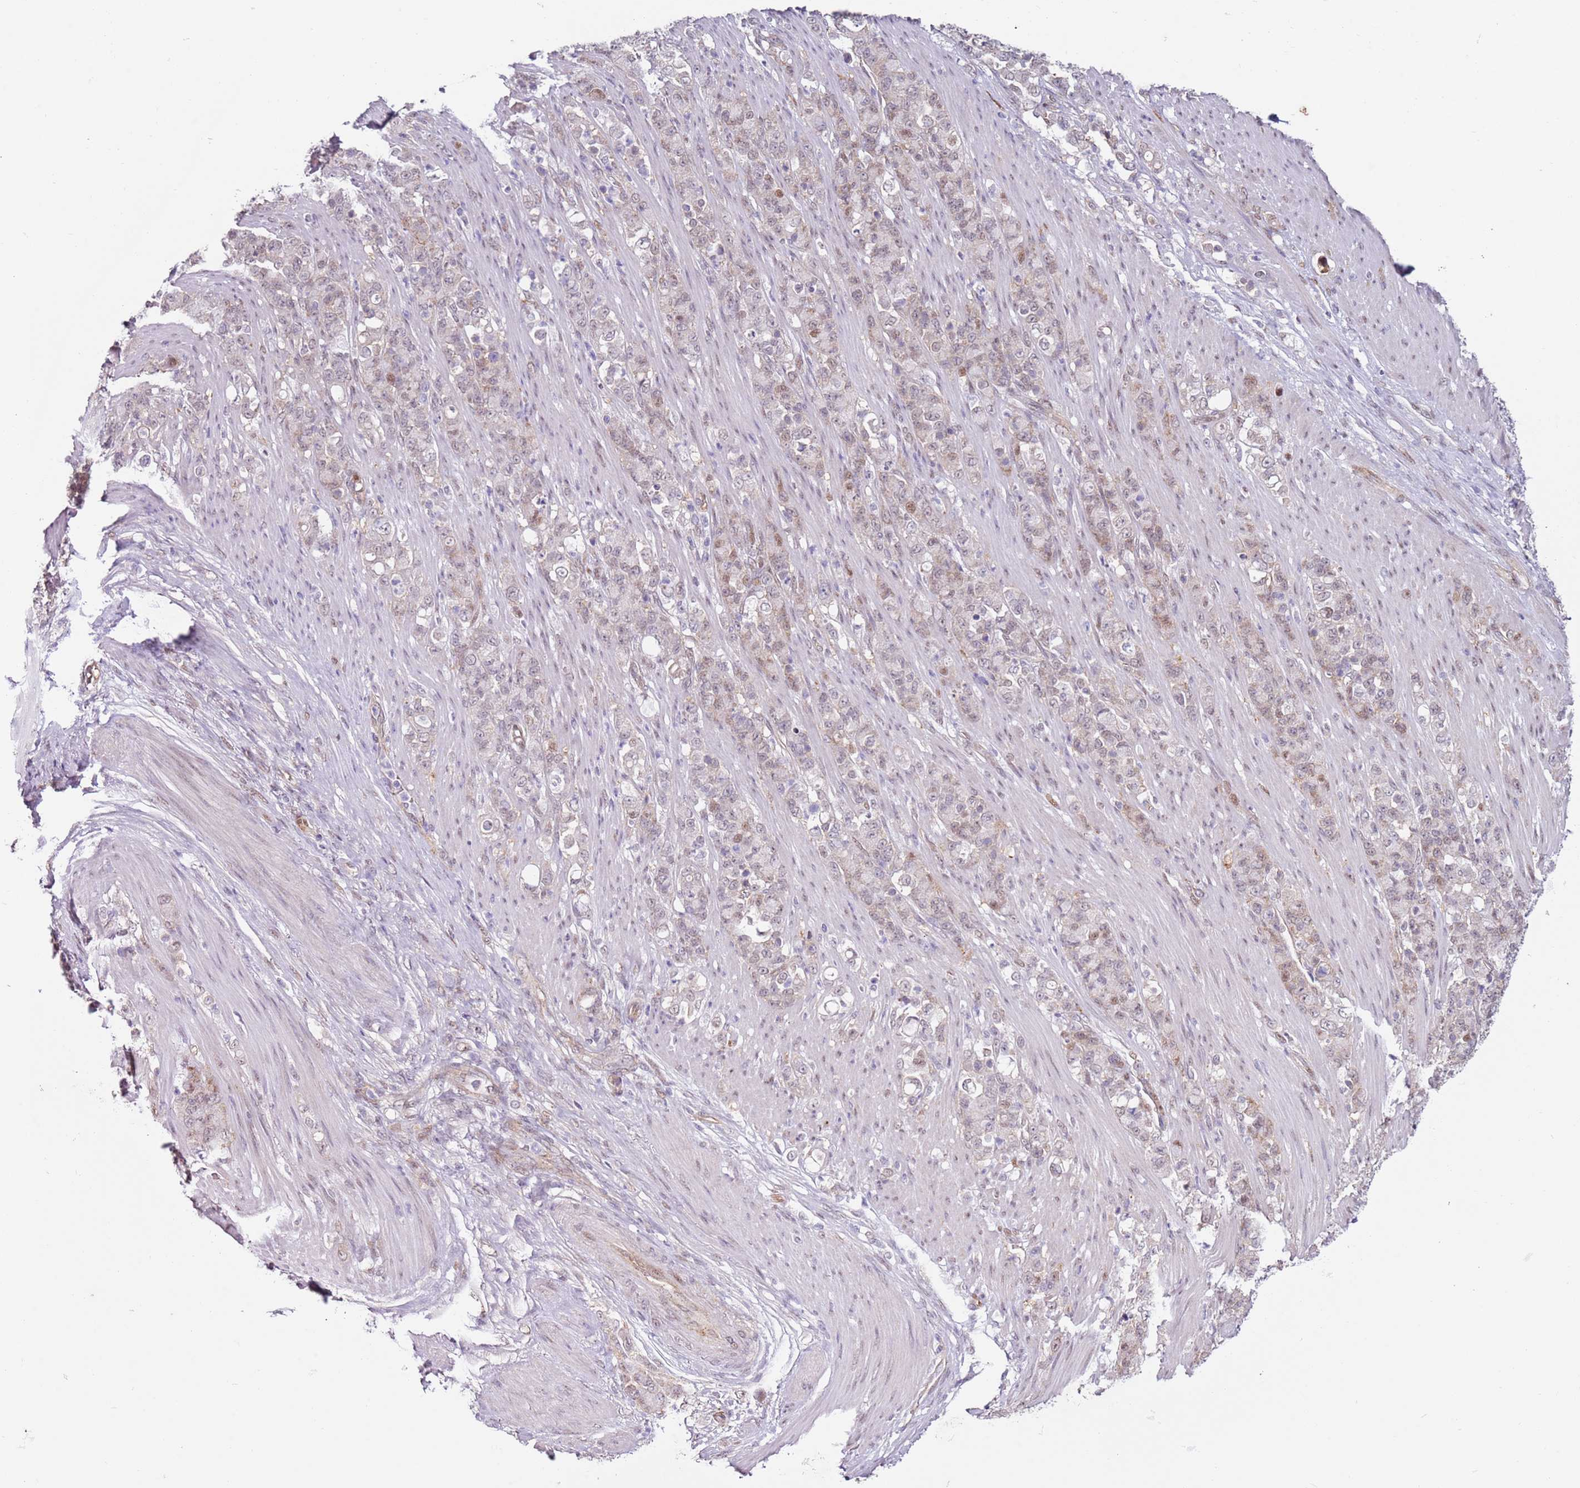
{"staining": {"intensity": "weak", "quantity": "25%-75%", "location": "nuclear"}, "tissue": "stomach cancer", "cell_type": "Tumor cells", "image_type": "cancer", "snomed": [{"axis": "morphology", "description": "Normal tissue, NOS"}, {"axis": "morphology", "description": "Adenocarcinoma, NOS"}, {"axis": "topography", "description": "Stomach"}], "caption": "Human stomach cancer stained with a brown dye displays weak nuclear positive staining in about 25%-75% of tumor cells.", "gene": "PSMD4", "patient": {"sex": "female", "age": 79}}